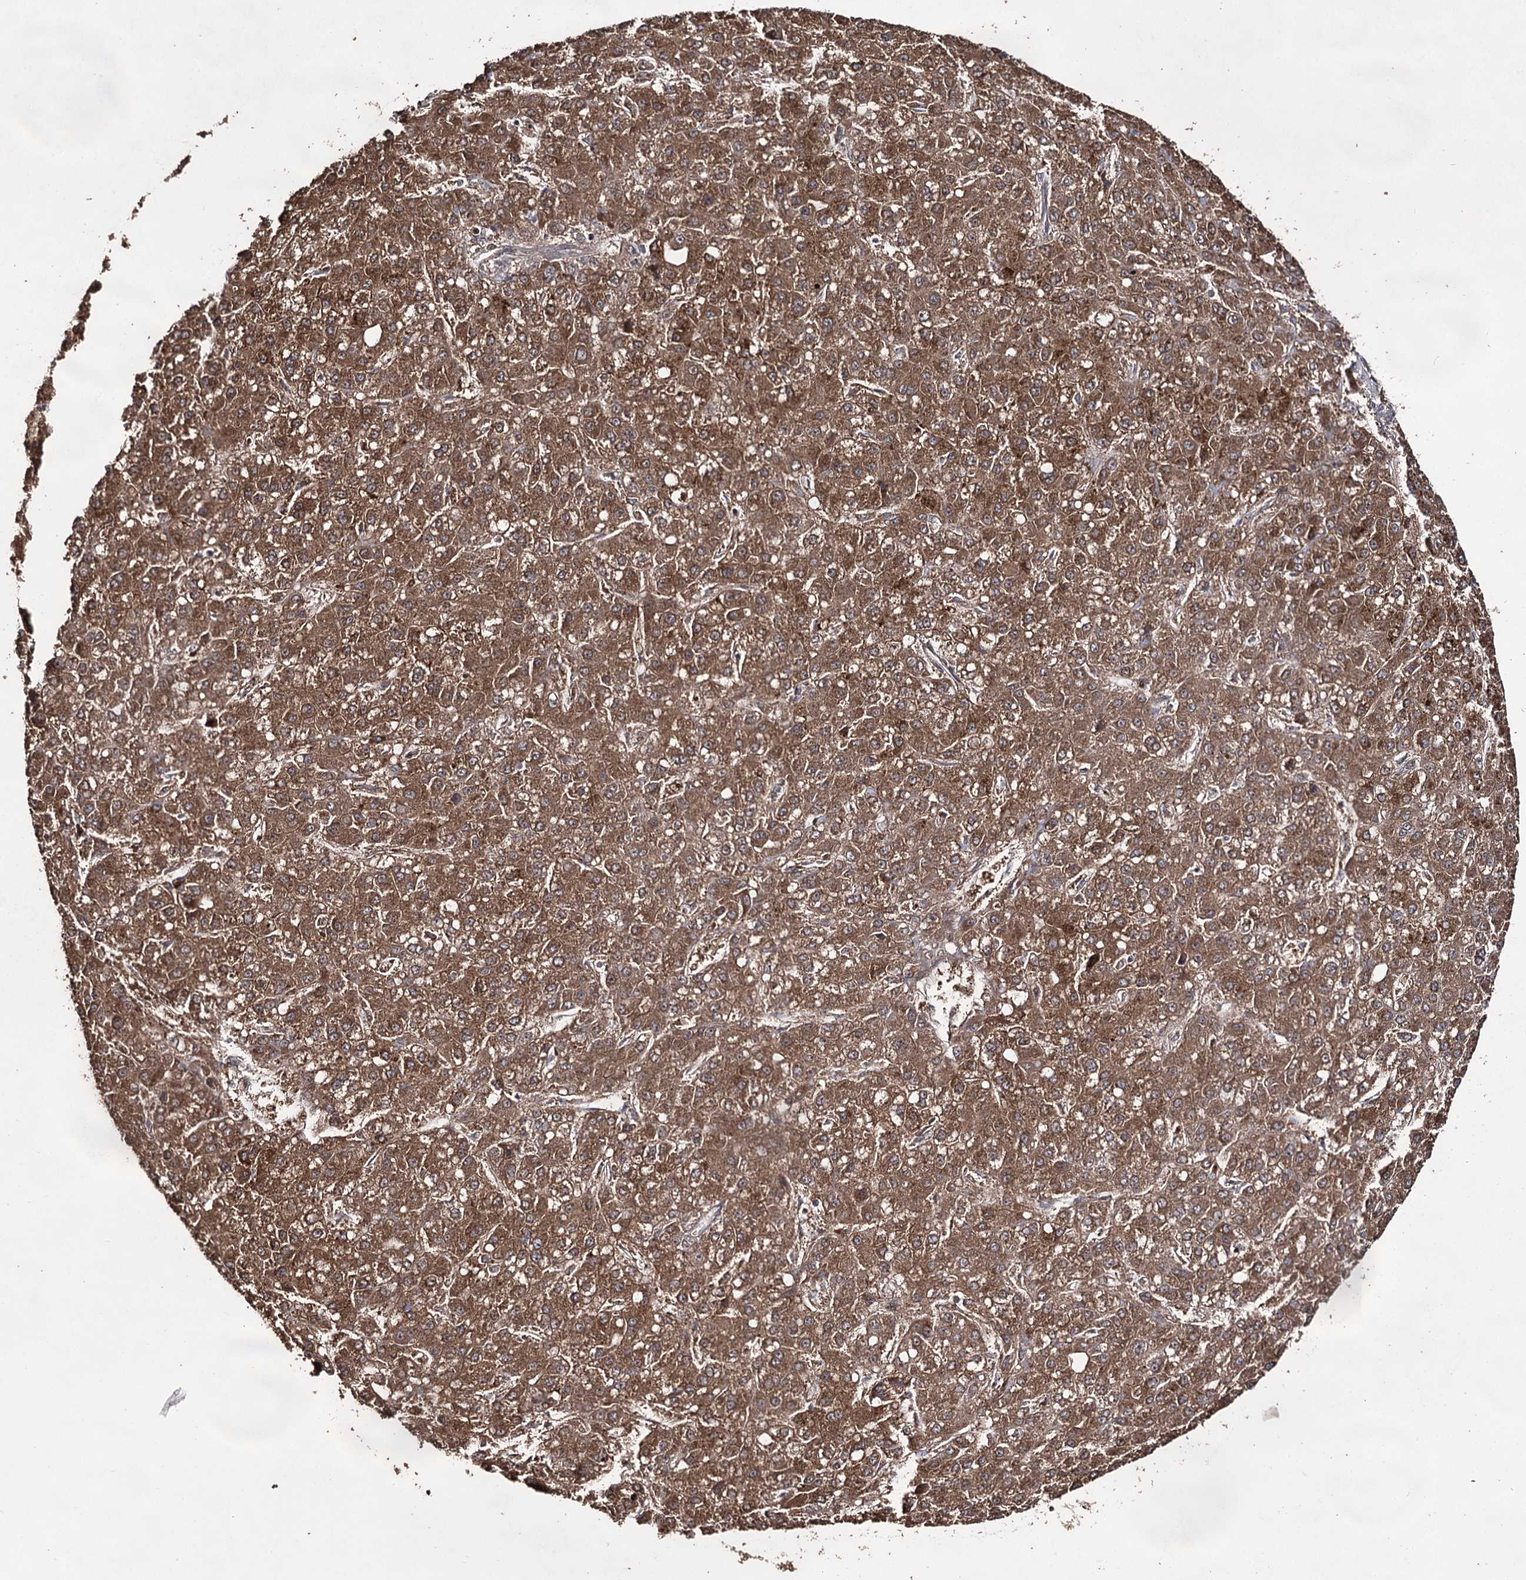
{"staining": {"intensity": "moderate", "quantity": ">75%", "location": "cytoplasmic/membranous,nuclear"}, "tissue": "liver cancer", "cell_type": "Tumor cells", "image_type": "cancer", "snomed": [{"axis": "morphology", "description": "Carcinoma, Hepatocellular, NOS"}, {"axis": "topography", "description": "Liver"}], "caption": "Tumor cells display medium levels of moderate cytoplasmic/membranous and nuclear expression in about >75% of cells in liver cancer (hepatocellular carcinoma).", "gene": "ACTR6", "patient": {"sex": "male", "age": 67}}